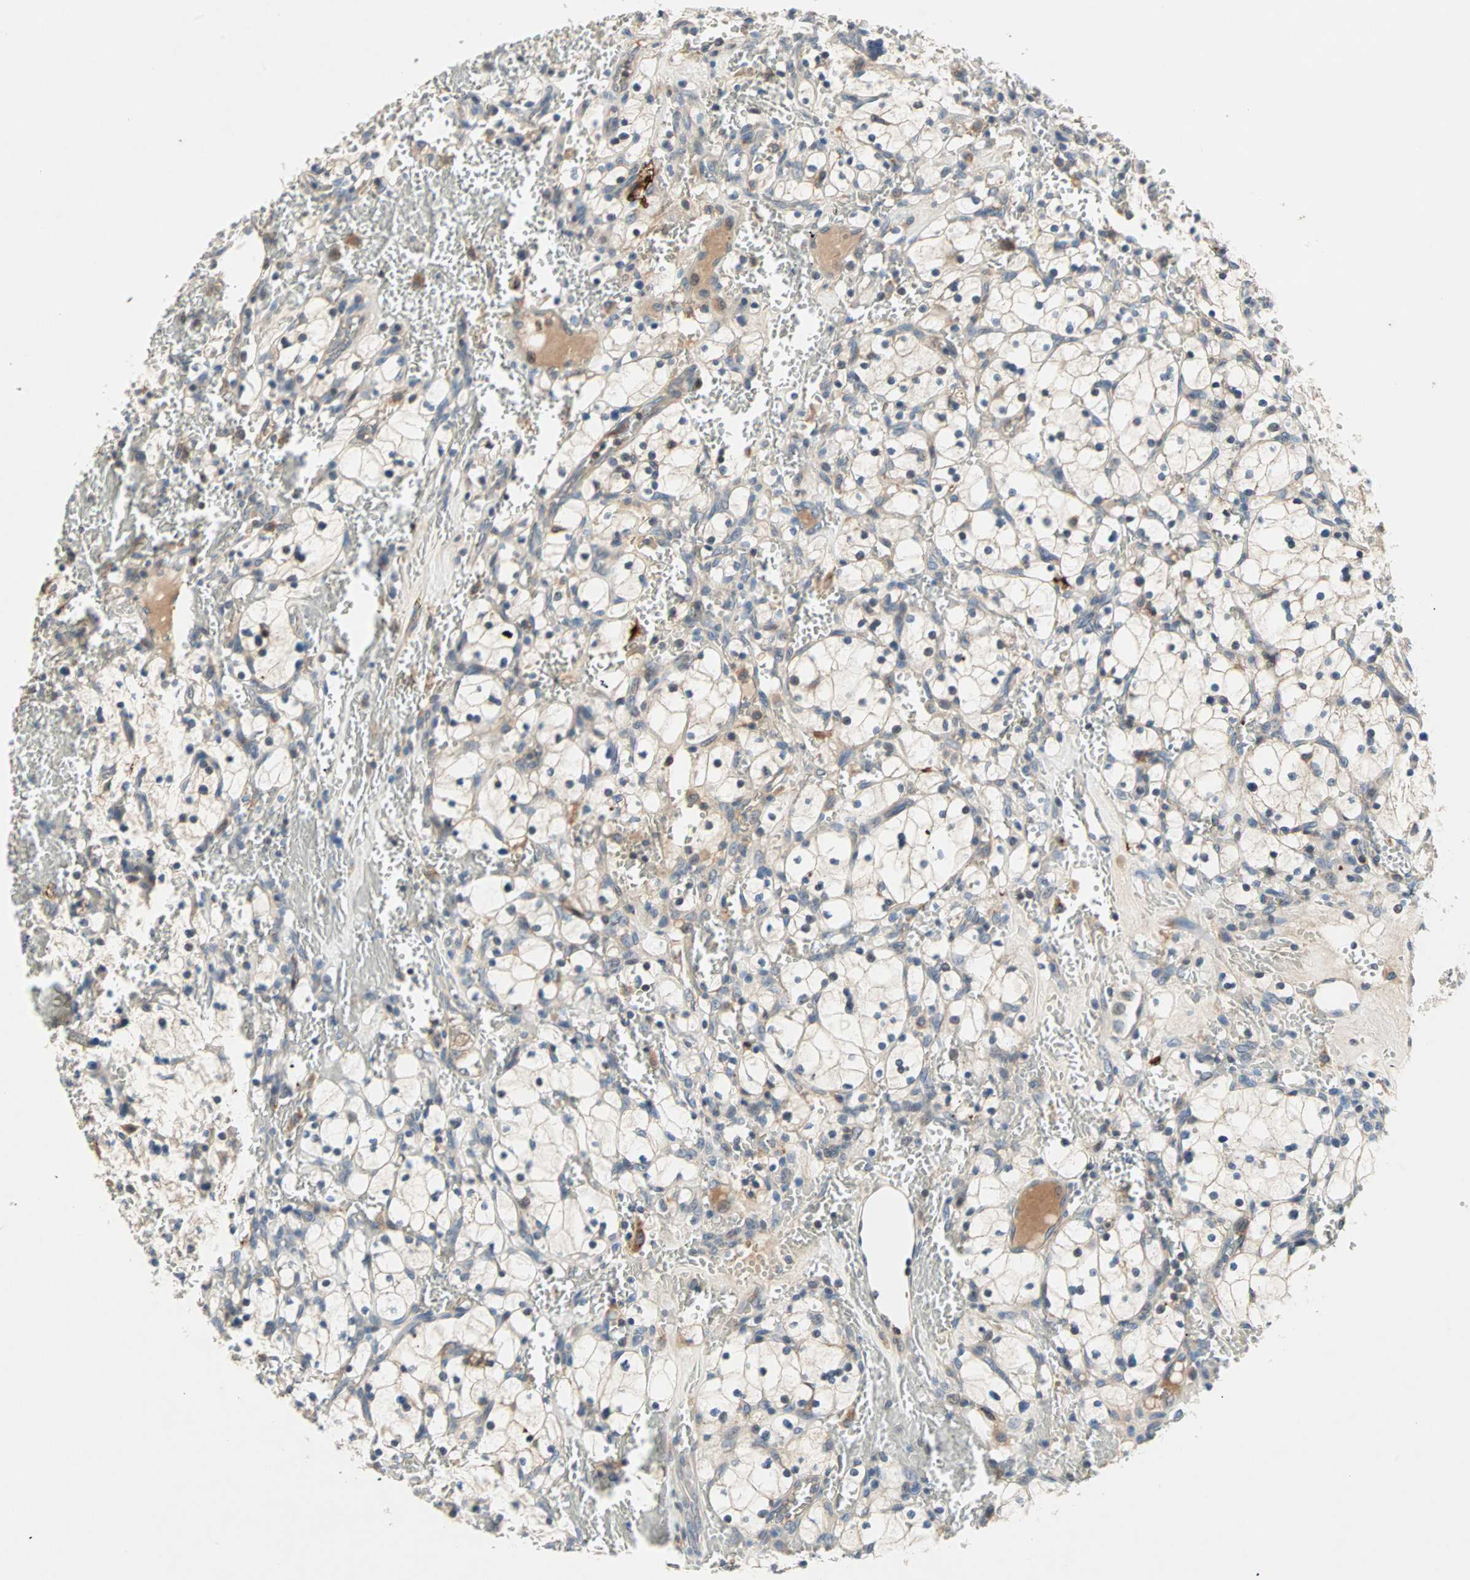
{"staining": {"intensity": "negative", "quantity": "none", "location": "none"}, "tissue": "renal cancer", "cell_type": "Tumor cells", "image_type": "cancer", "snomed": [{"axis": "morphology", "description": "Adenocarcinoma, NOS"}, {"axis": "topography", "description": "Kidney"}], "caption": "Immunohistochemistry (IHC) histopathology image of neoplastic tissue: human renal cancer (adenocarcinoma) stained with DAB (3,3'-diaminobenzidine) reveals no significant protein staining in tumor cells.", "gene": "PROS1", "patient": {"sex": "female", "age": 83}}